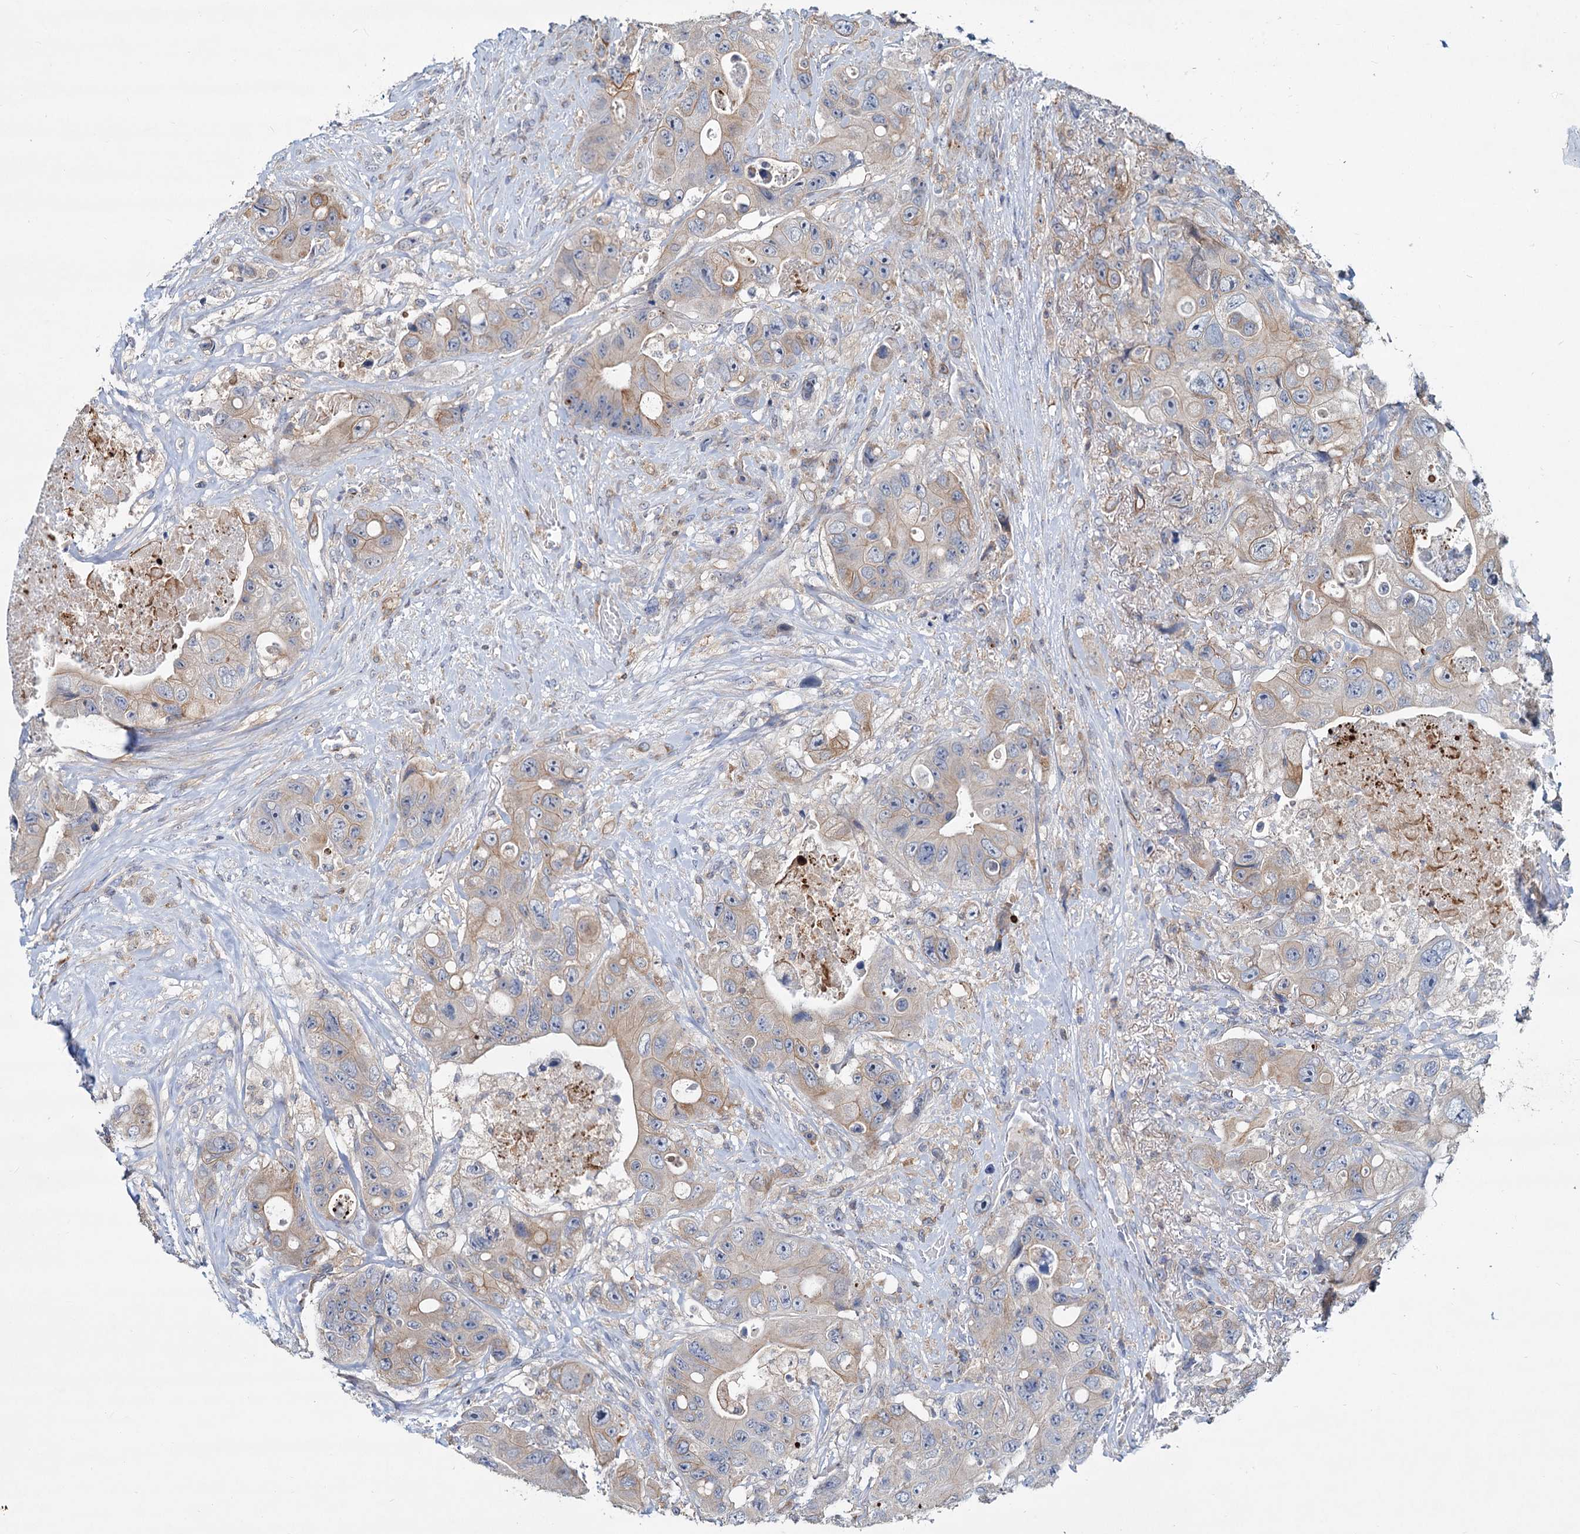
{"staining": {"intensity": "weak", "quantity": "25%-75%", "location": "cytoplasmic/membranous"}, "tissue": "colorectal cancer", "cell_type": "Tumor cells", "image_type": "cancer", "snomed": [{"axis": "morphology", "description": "Adenocarcinoma, NOS"}, {"axis": "topography", "description": "Colon"}], "caption": "About 25%-75% of tumor cells in human colorectal cancer (adenocarcinoma) show weak cytoplasmic/membranous protein expression as visualized by brown immunohistochemical staining.", "gene": "LRCH4", "patient": {"sex": "female", "age": 46}}